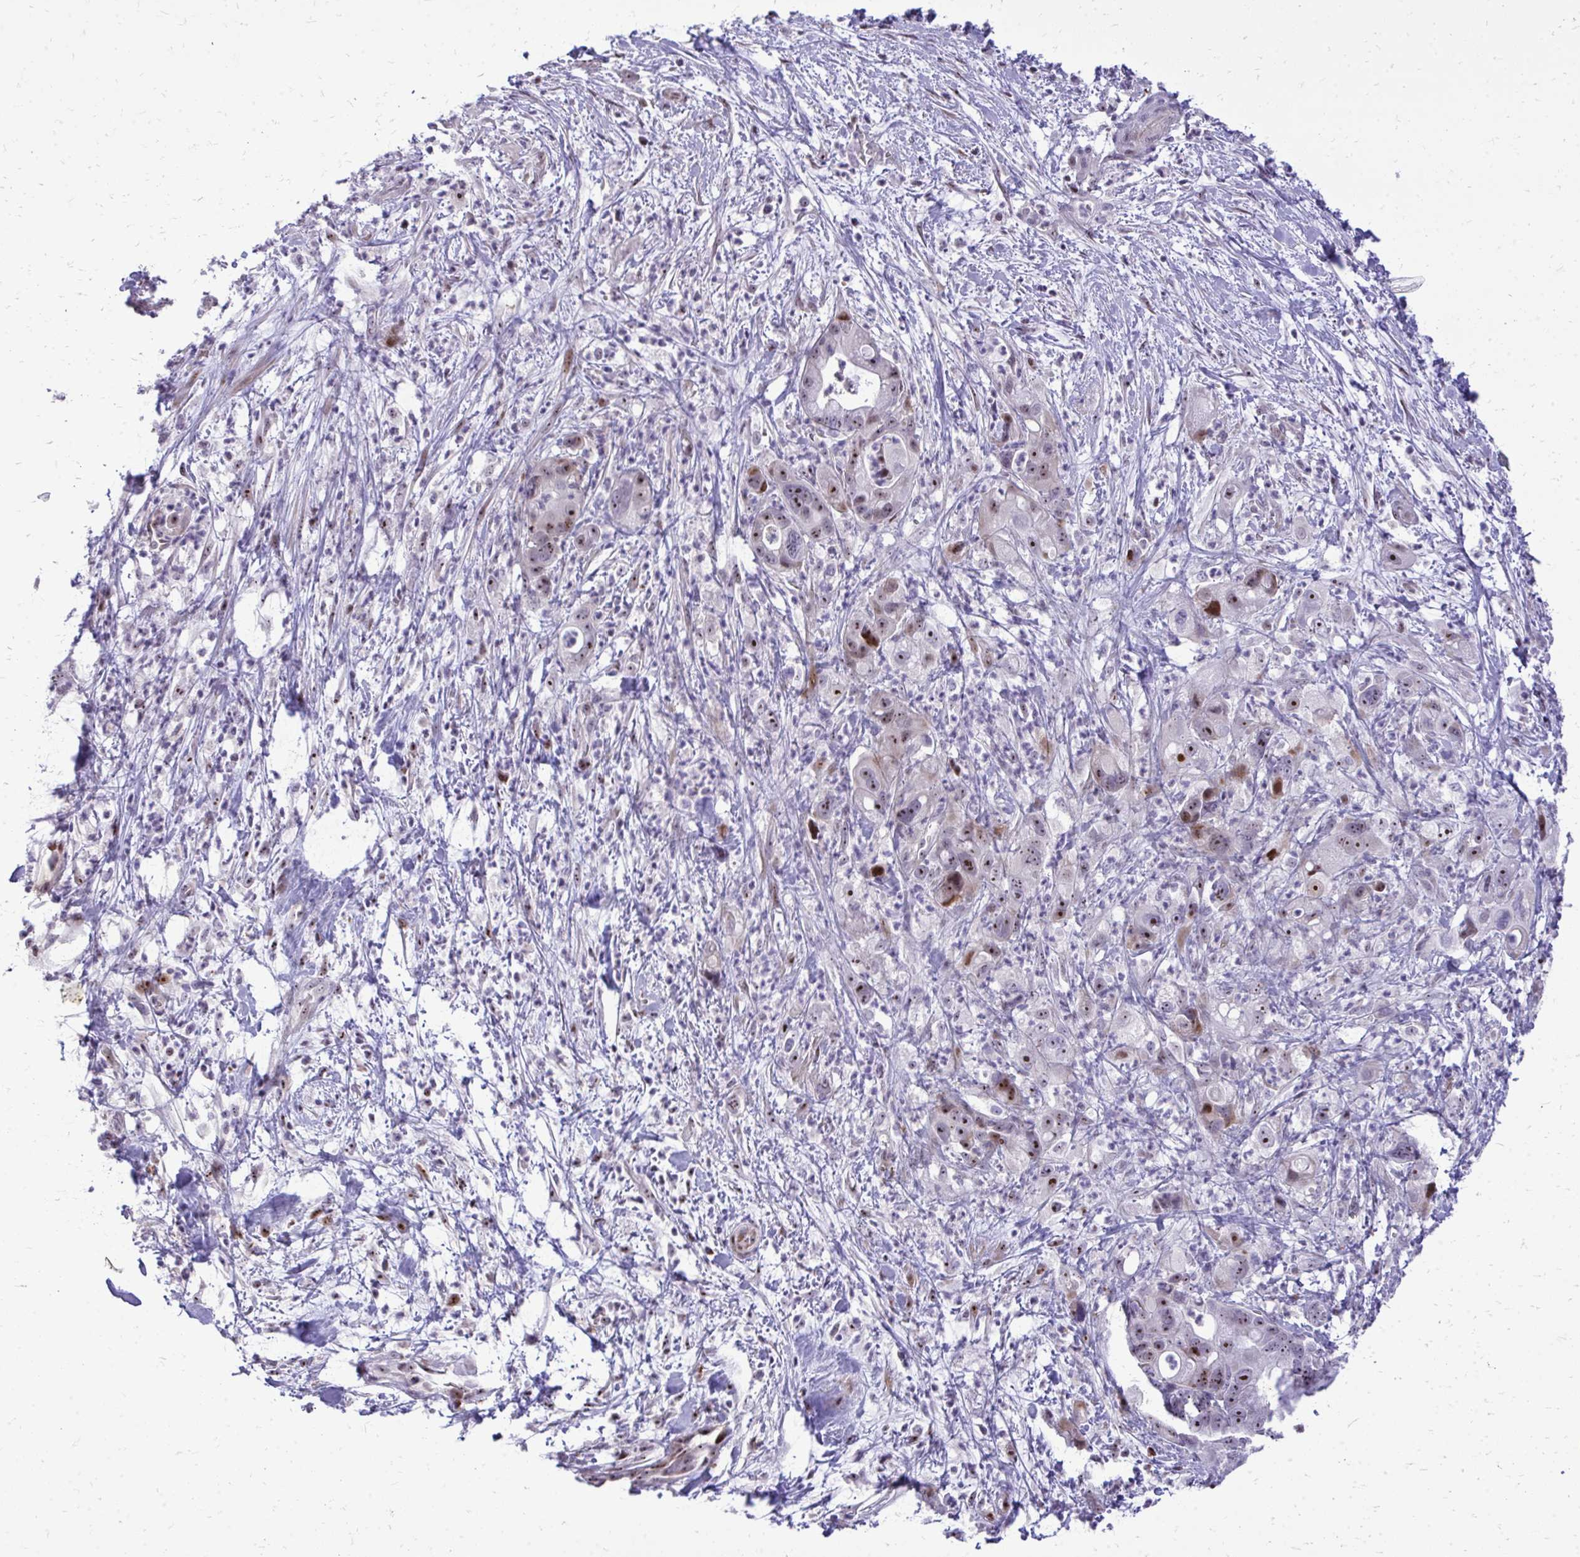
{"staining": {"intensity": "strong", "quantity": ">75%", "location": "nuclear"}, "tissue": "pancreatic cancer", "cell_type": "Tumor cells", "image_type": "cancer", "snomed": [{"axis": "morphology", "description": "Adenocarcinoma, NOS"}, {"axis": "topography", "description": "Pancreas"}], "caption": "A high amount of strong nuclear positivity is appreciated in approximately >75% of tumor cells in pancreatic cancer tissue.", "gene": "DLX4", "patient": {"sex": "male", "age": 68}}